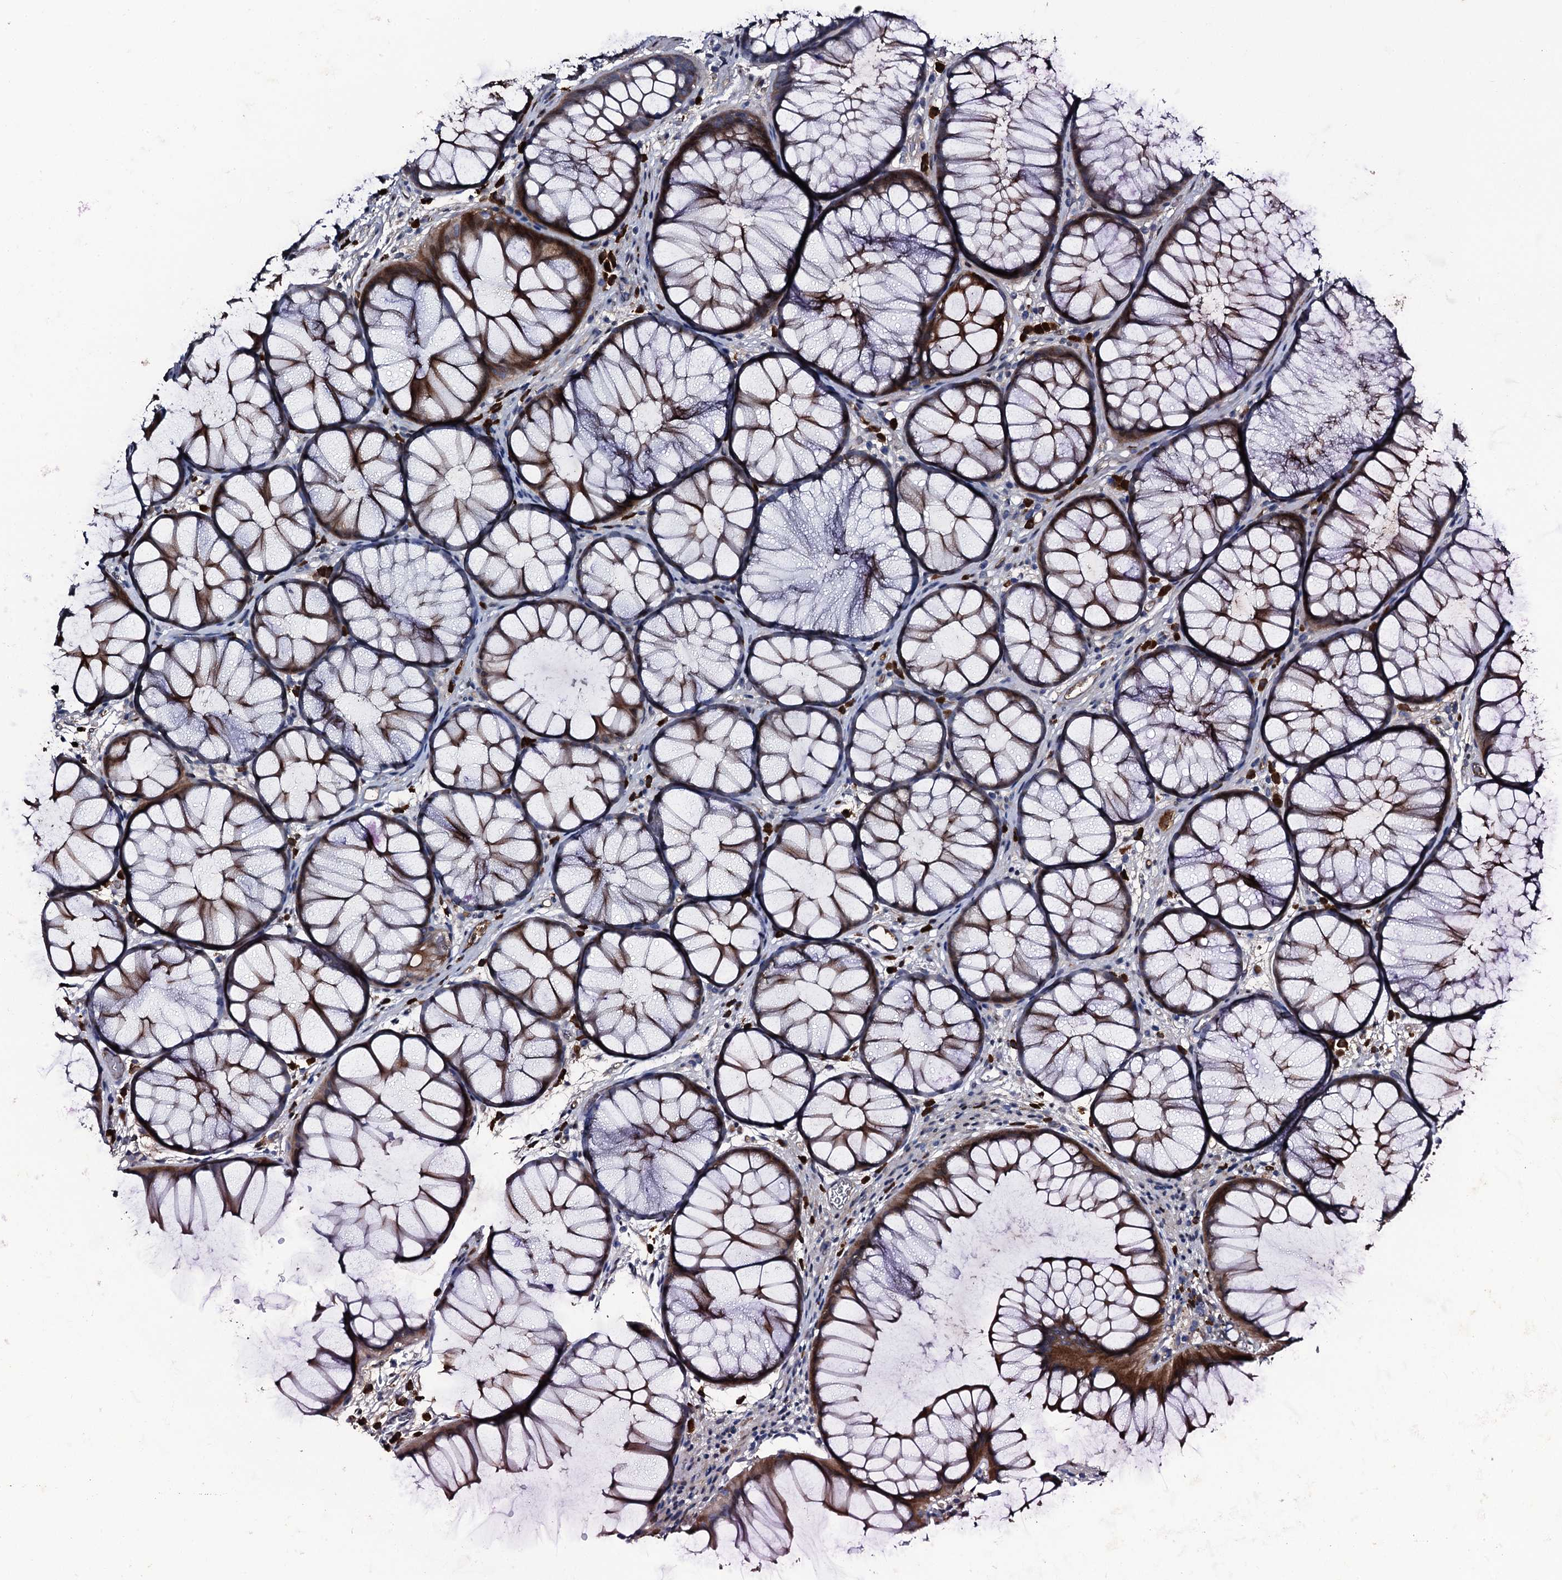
{"staining": {"intensity": "weak", "quantity": "25%-75%", "location": "cytoplasmic/membranous"}, "tissue": "colon", "cell_type": "Endothelial cells", "image_type": "normal", "snomed": [{"axis": "morphology", "description": "Normal tissue, NOS"}, {"axis": "topography", "description": "Colon"}], "caption": "Immunohistochemistry (IHC) of benign colon displays low levels of weak cytoplasmic/membranous staining in approximately 25%-75% of endothelial cells.", "gene": "LYG2", "patient": {"sex": "female", "age": 82}}